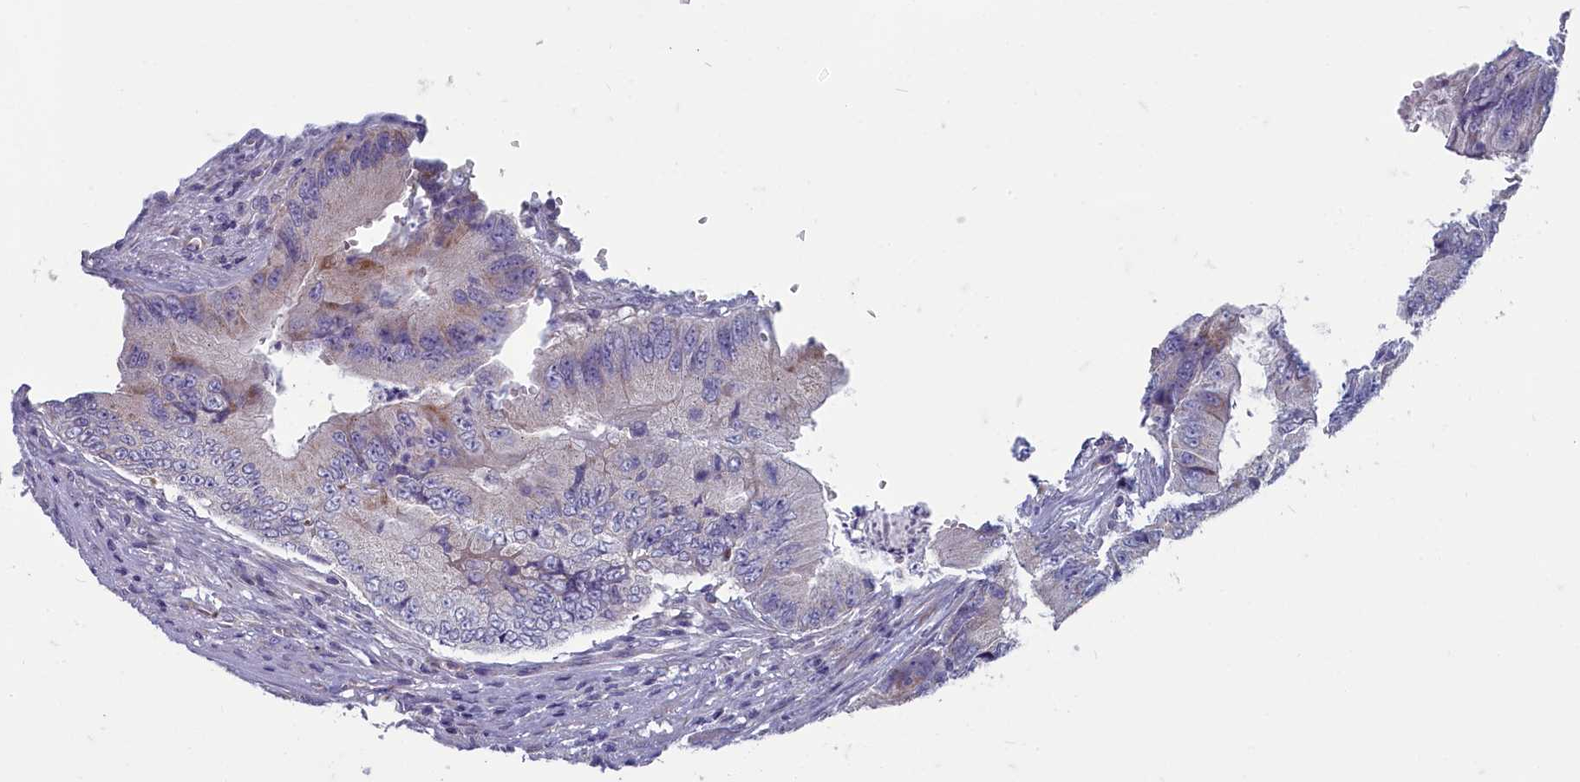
{"staining": {"intensity": "negative", "quantity": "none", "location": "none"}, "tissue": "colorectal cancer", "cell_type": "Tumor cells", "image_type": "cancer", "snomed": [{"axis": "morphology", "description": "Adenocarcinoma, NOS"}, {"axis": "topography", "description": "Colon"}], "caption": "Immunohistochemistry (IHC) micrograph of neoplastic tissue: colorectal adenocarcinoma stained with DAB demonstrates no significant protein positivity in tumor cells.", "gene": "INSYN2A", "patient": {"sex": "male", "age": 85}}